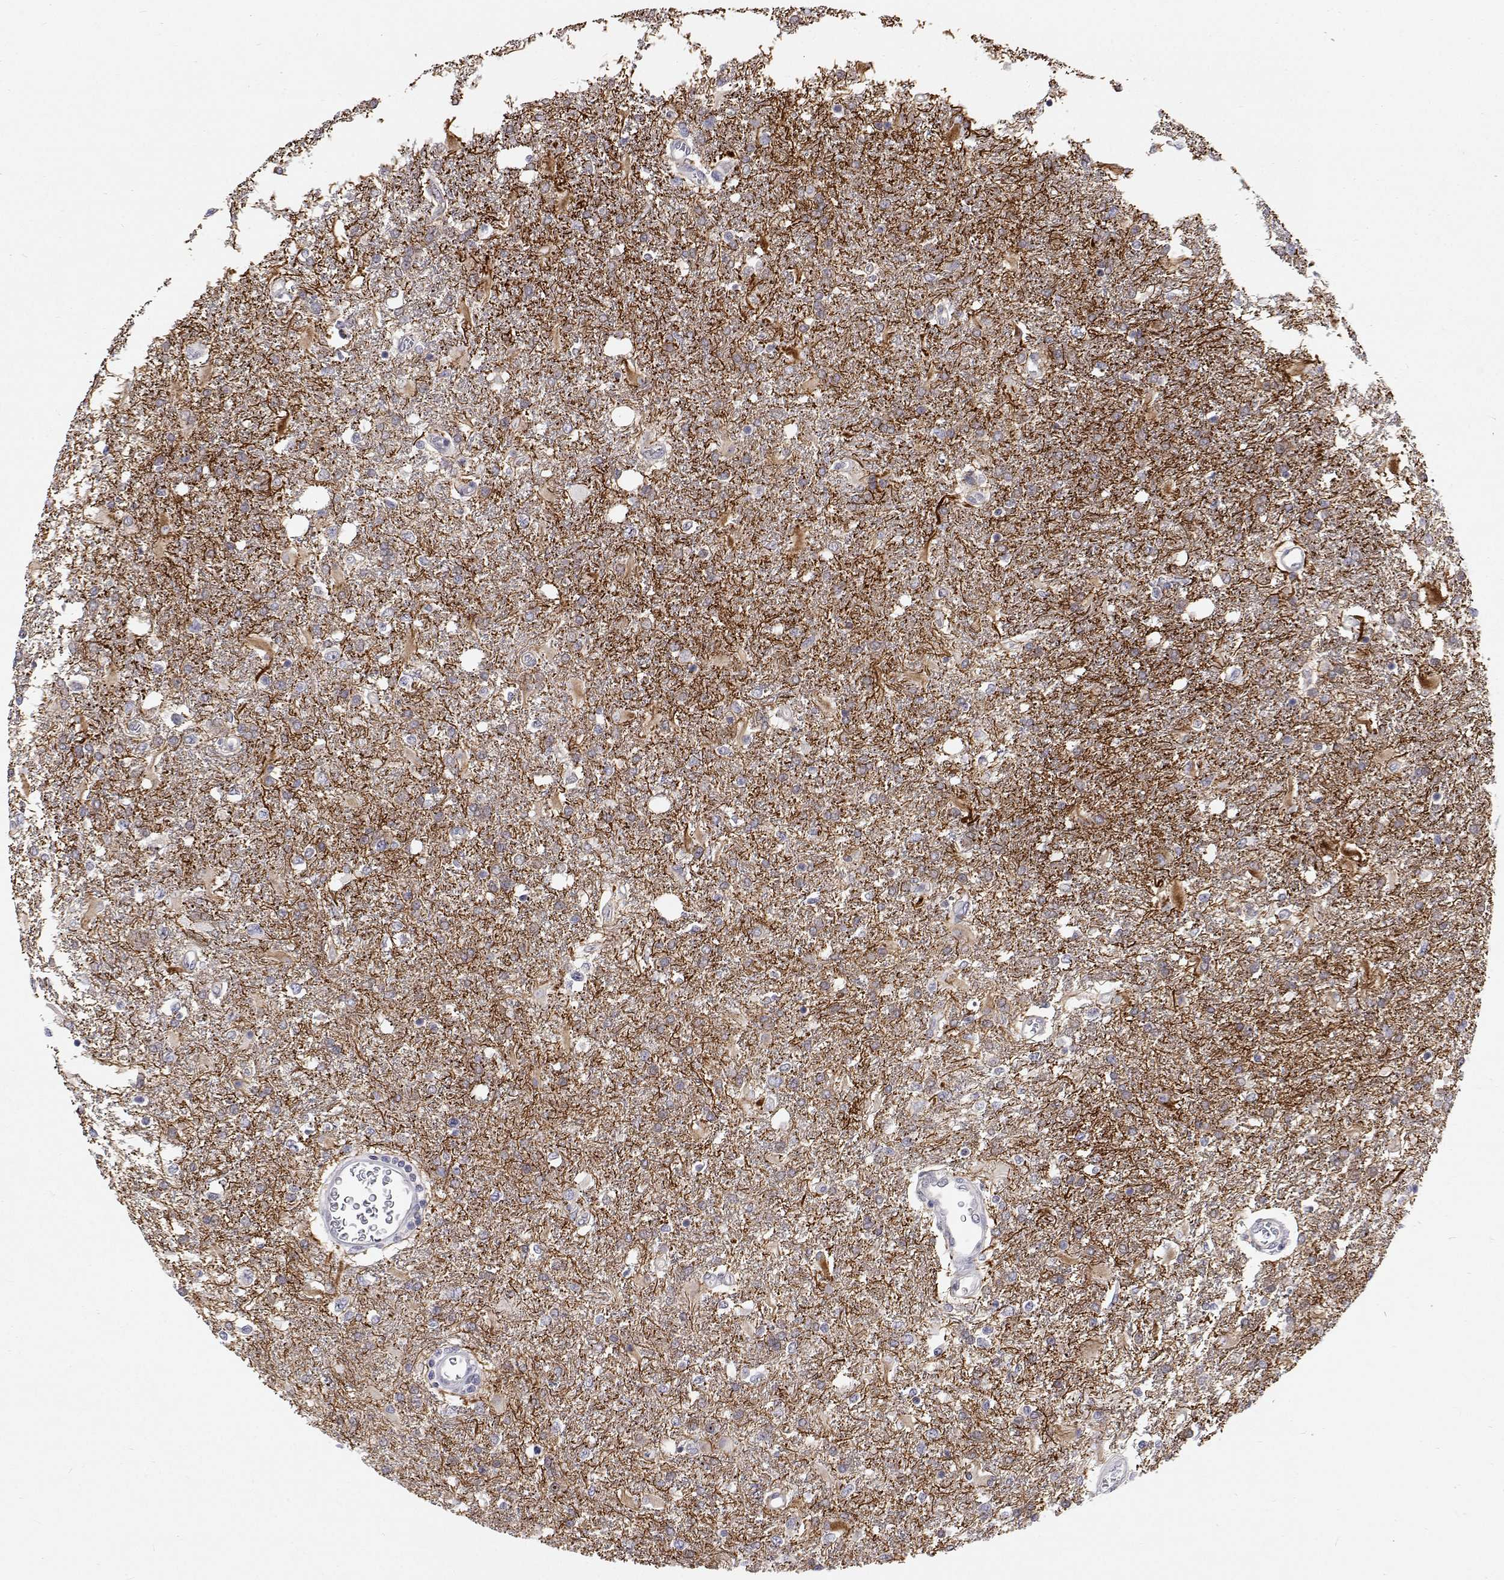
{"staining": {"intensity": "negative", "quantity": "none", "location": "none"}, "tissue": "glioma", "cell_type": "Tumor cells", "image_type": "cancer", "snomed": [{"axis": "morphology", "description": "Glioma, malignant, High grade"}, {"axis": "topography", "description": "Cerebral cortex"}], "caption": "DAB immunohistochemical staining of high-grade glioma (malignant) demonstrates no significant staining in tumor cells.", "gene": "MYPN", "patient": {"sex": "male", "age": 79}}